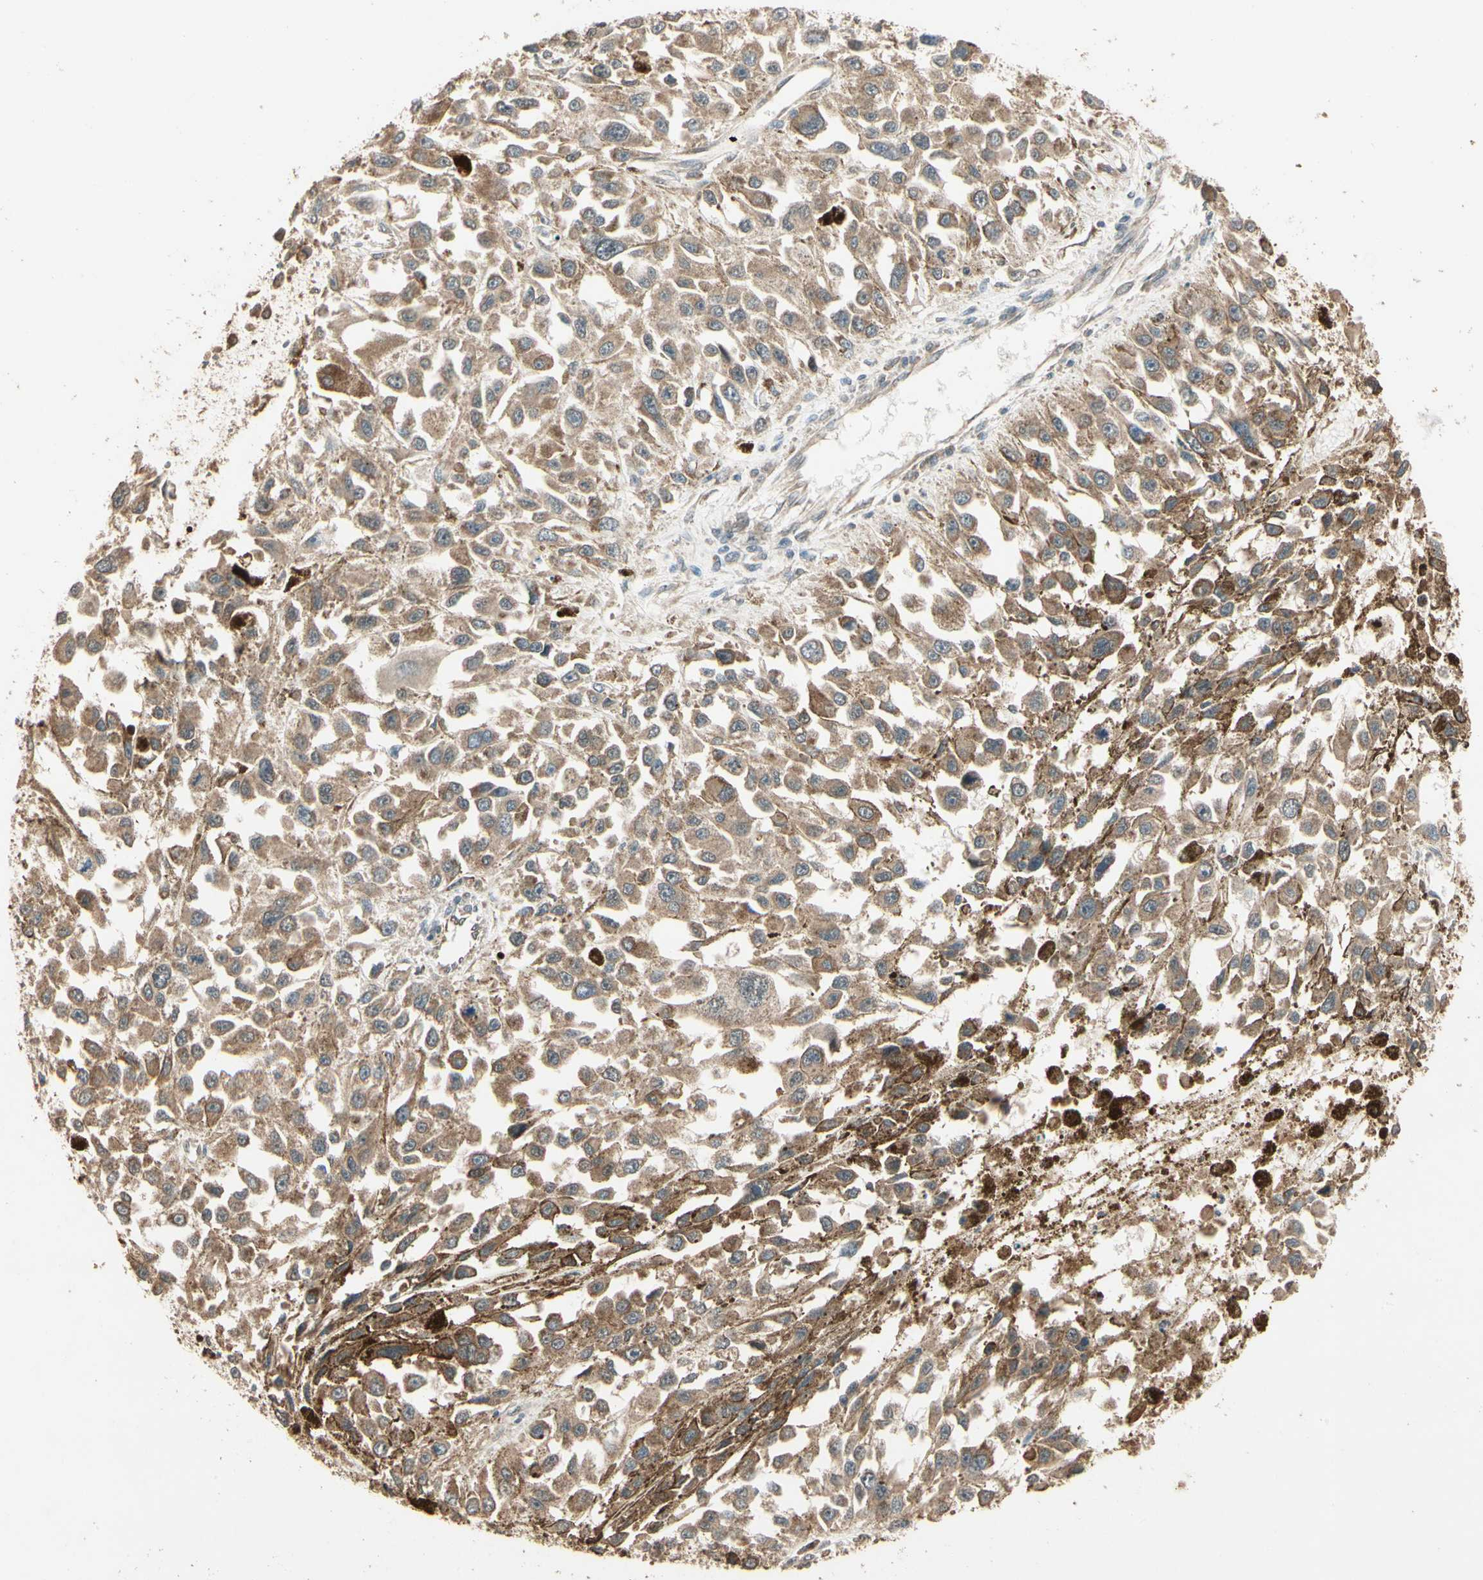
{"staining": {"intensity": "moderate", "quantity": ">75%", "location": "cytoplasmic/membranous"}, "tissue": "melanoma", "cell_type": "Tumor cells", "image_type": "cancer", "snomed": [{"axis": "morphology", "description": "Malignant melanoma, Metastatic site"}, {"axis": "topography", "description": "Lymph node"}], "caption": "An immunohistochemistry (IHC) micrograph of neoplastic tissue is shown. Protein staining in brown labels moderate cytoplasmic/membranous positivity in malignant melanoma (metastatic site) within tumor cells.", "gene": "CCT7", "patient": {"sex": "male", "age": 59}}